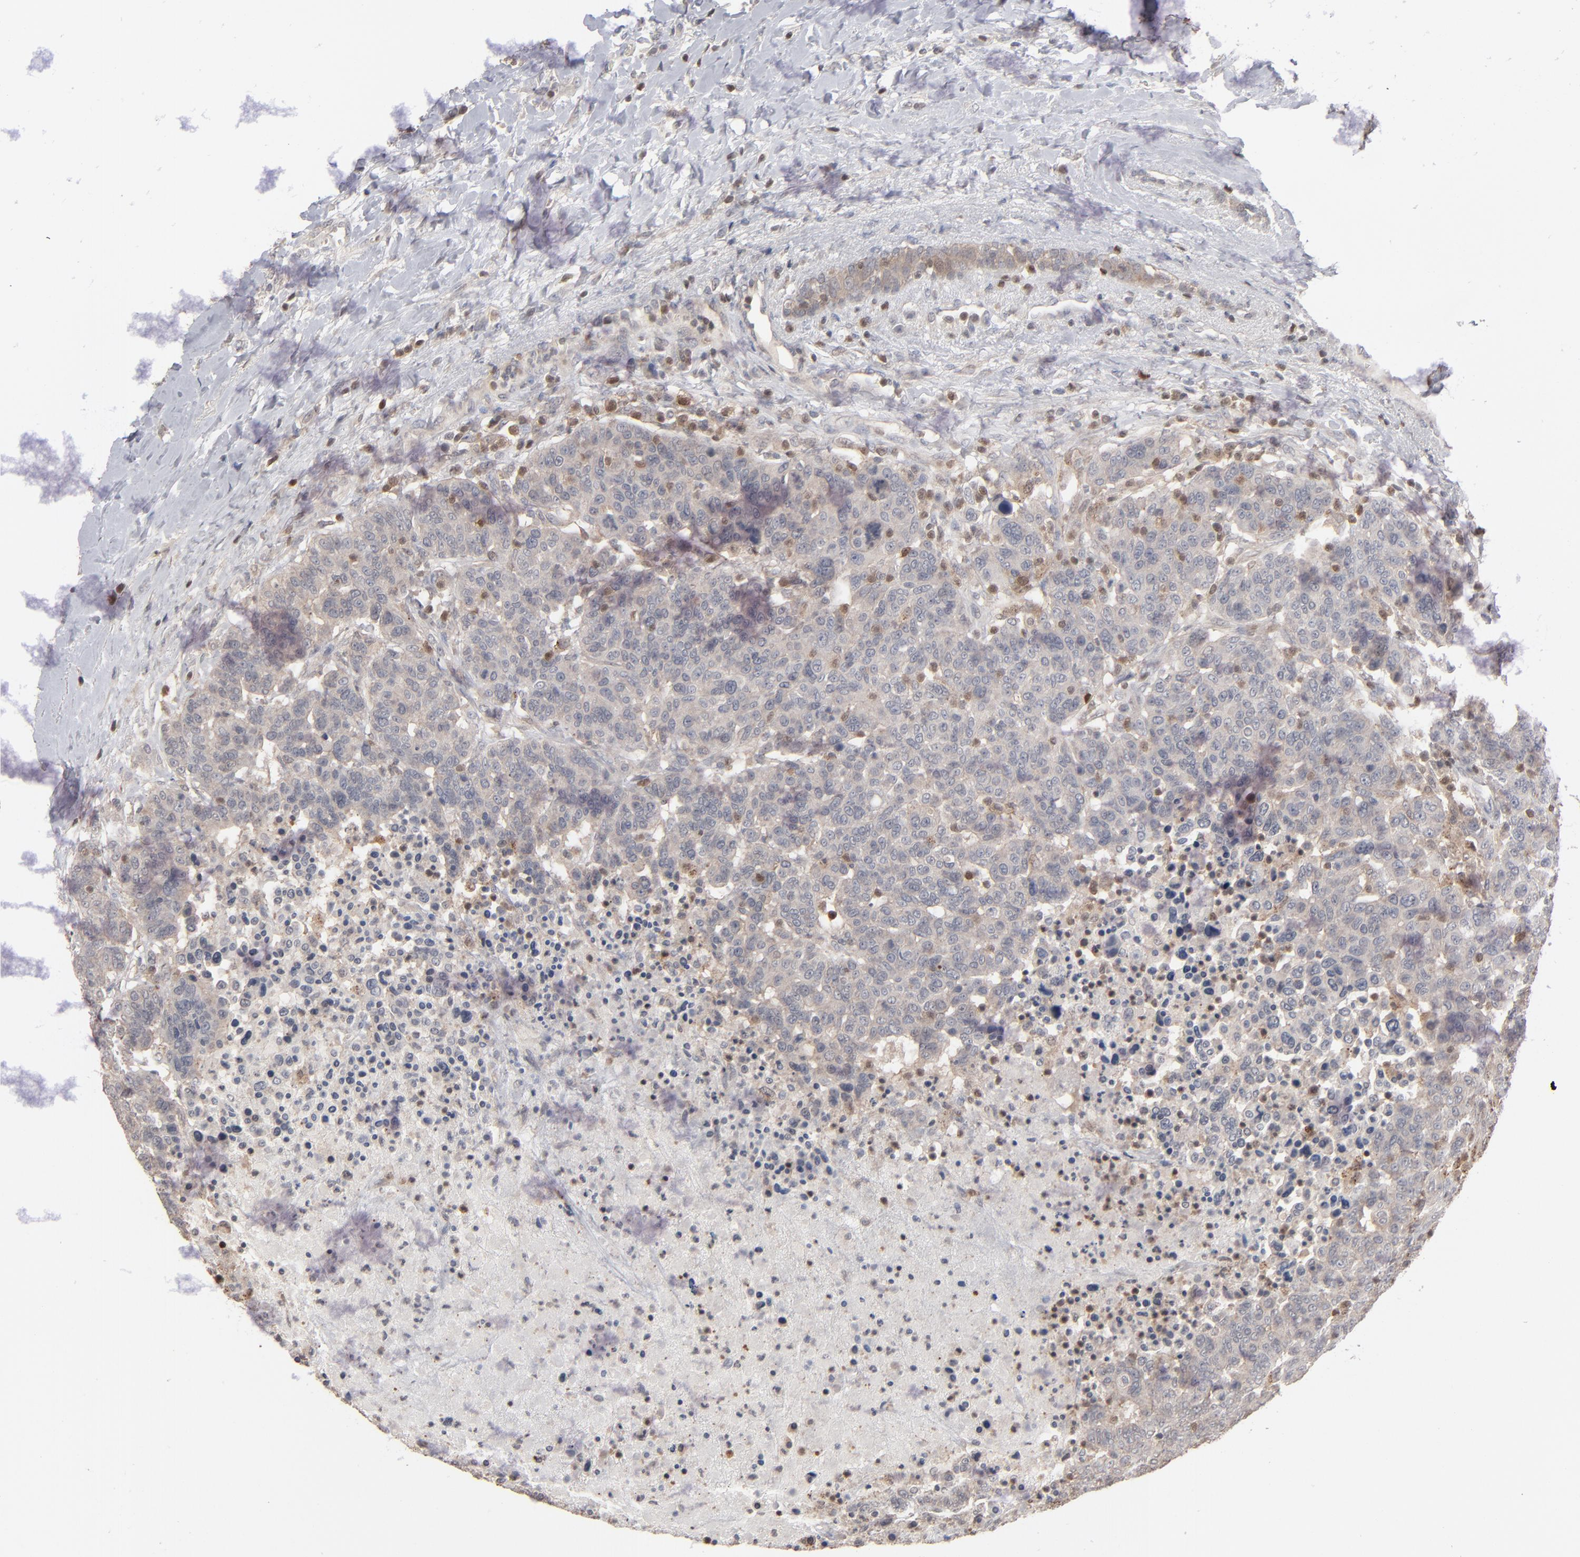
{"staining": {"intensity": "weak", "quantity": ">75%", "location": "cytoplasmic/membranous"}, "tissue": "breast cancer", "cell_type": "Tumor cells", "image_type": "cancer", "snomed": [{"axis": "morphology", "description": "Duct carcinoma"}, {"axis": "topography", "description": "Breast"}], "caption": "Protein staining of invasive ductal carcinoma (breast) tissue demonstrates weak cytoplasmic/membranous positivity in approximately >75% of tumor cells.", "gene": "STAT4", "patient": {"sex": "female", "age": 37}}